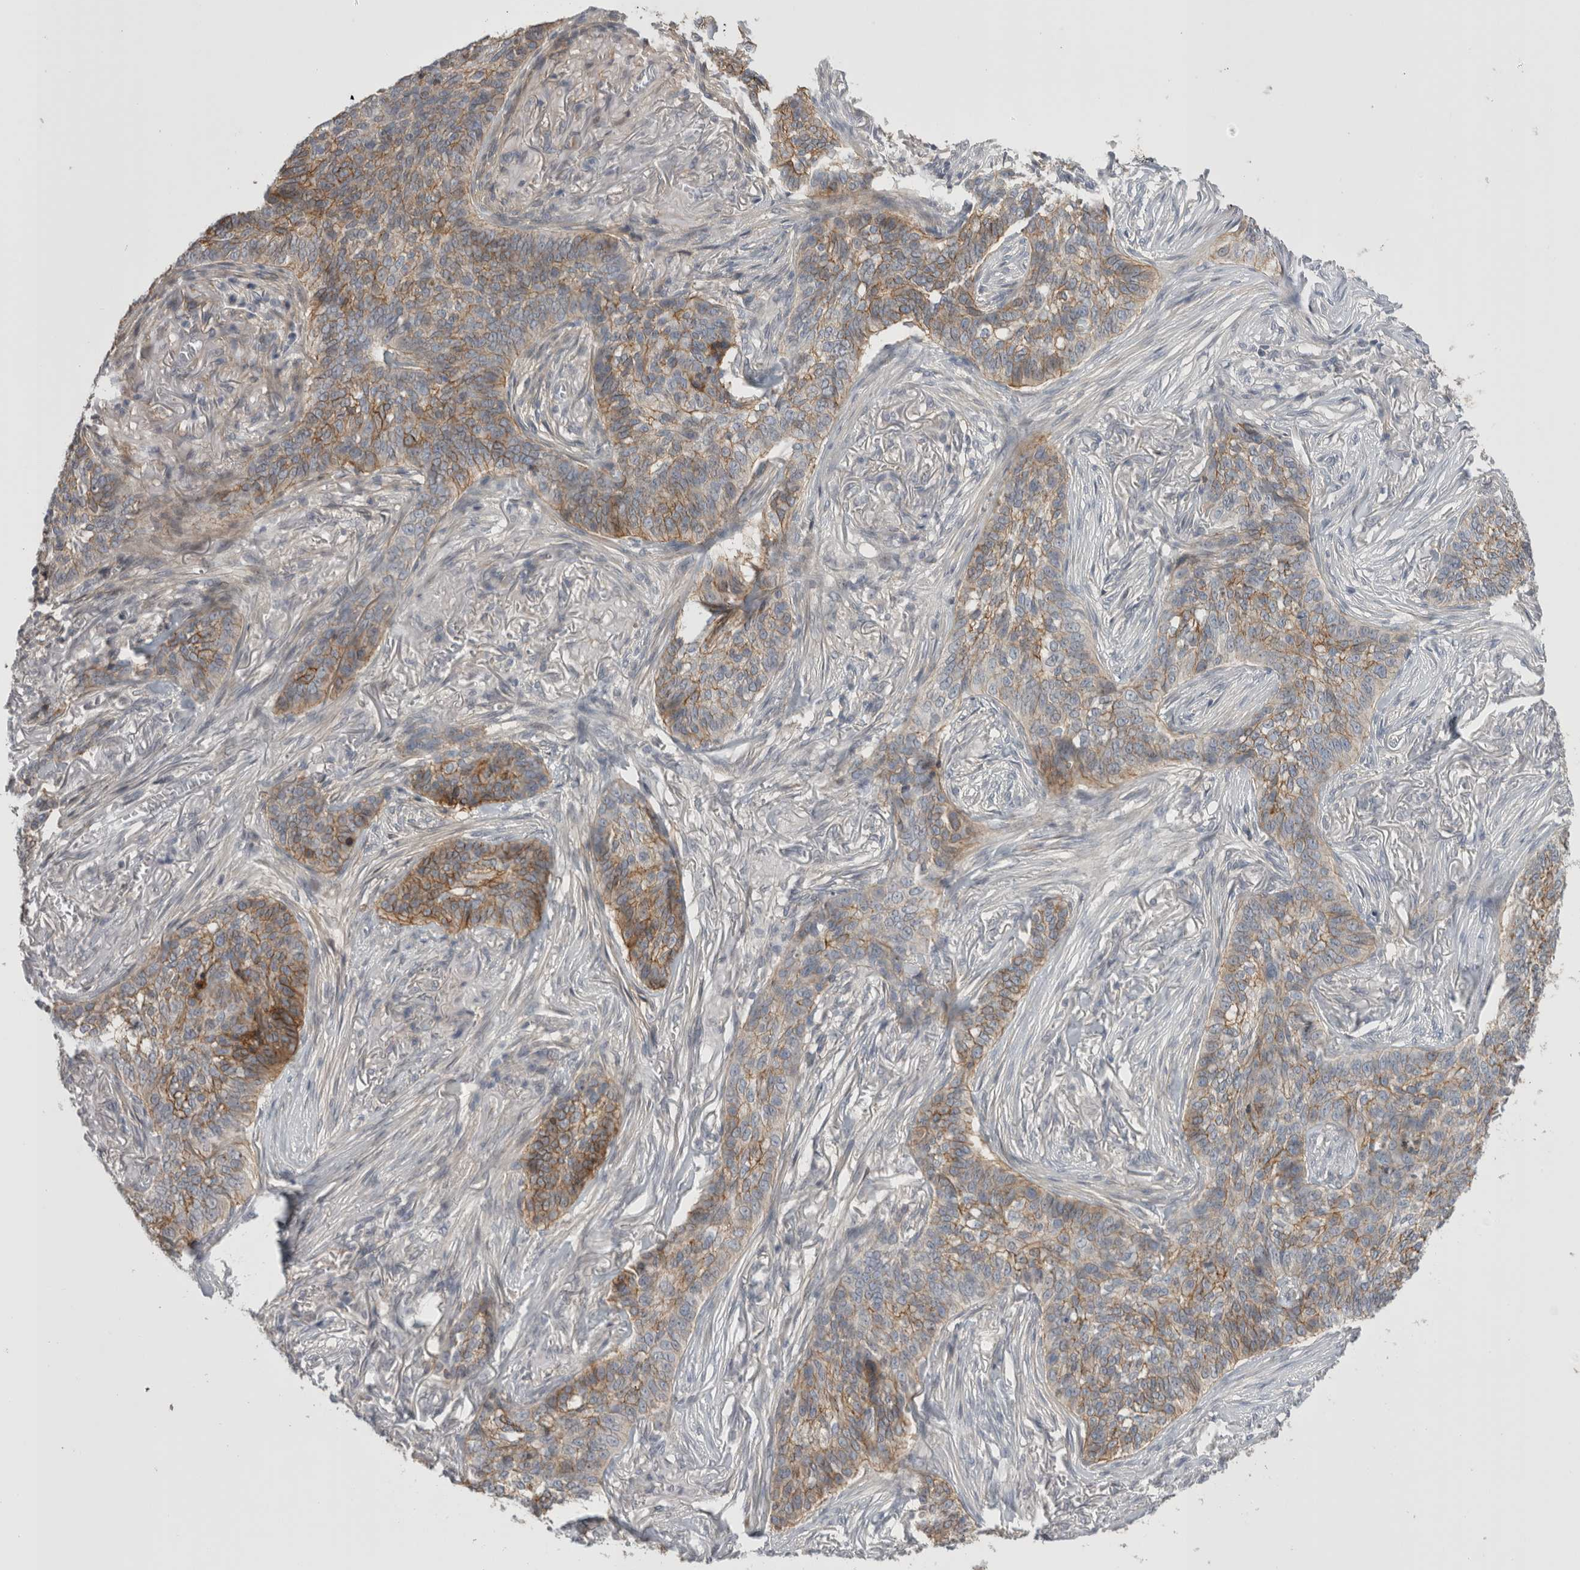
{"staining": {"intensity": "moderate", "quantity": ">75%", "location": "cytoplasmic/membranous"}, "tissue": "skin cancer", "cell_type": "Tumor cells", "image_type": "cancer", "snomed": [{"axis": "morphology", "description": "Basal cell carcinoma"}, {"axis": "topography", "description": "Skin"}], "caption": "Moderate cytoplasmic/membranous expression is appreciated in about >75% of tumor cells in skin cancer. The protein is stained brown, and the nuclei are stained in blue (DAB (3,3'-diaminobenzidine) IHC with brightfield microscopy, high magnification).", "gene": "VANGL1", "patient": {"sex": "male", "age": 85}}